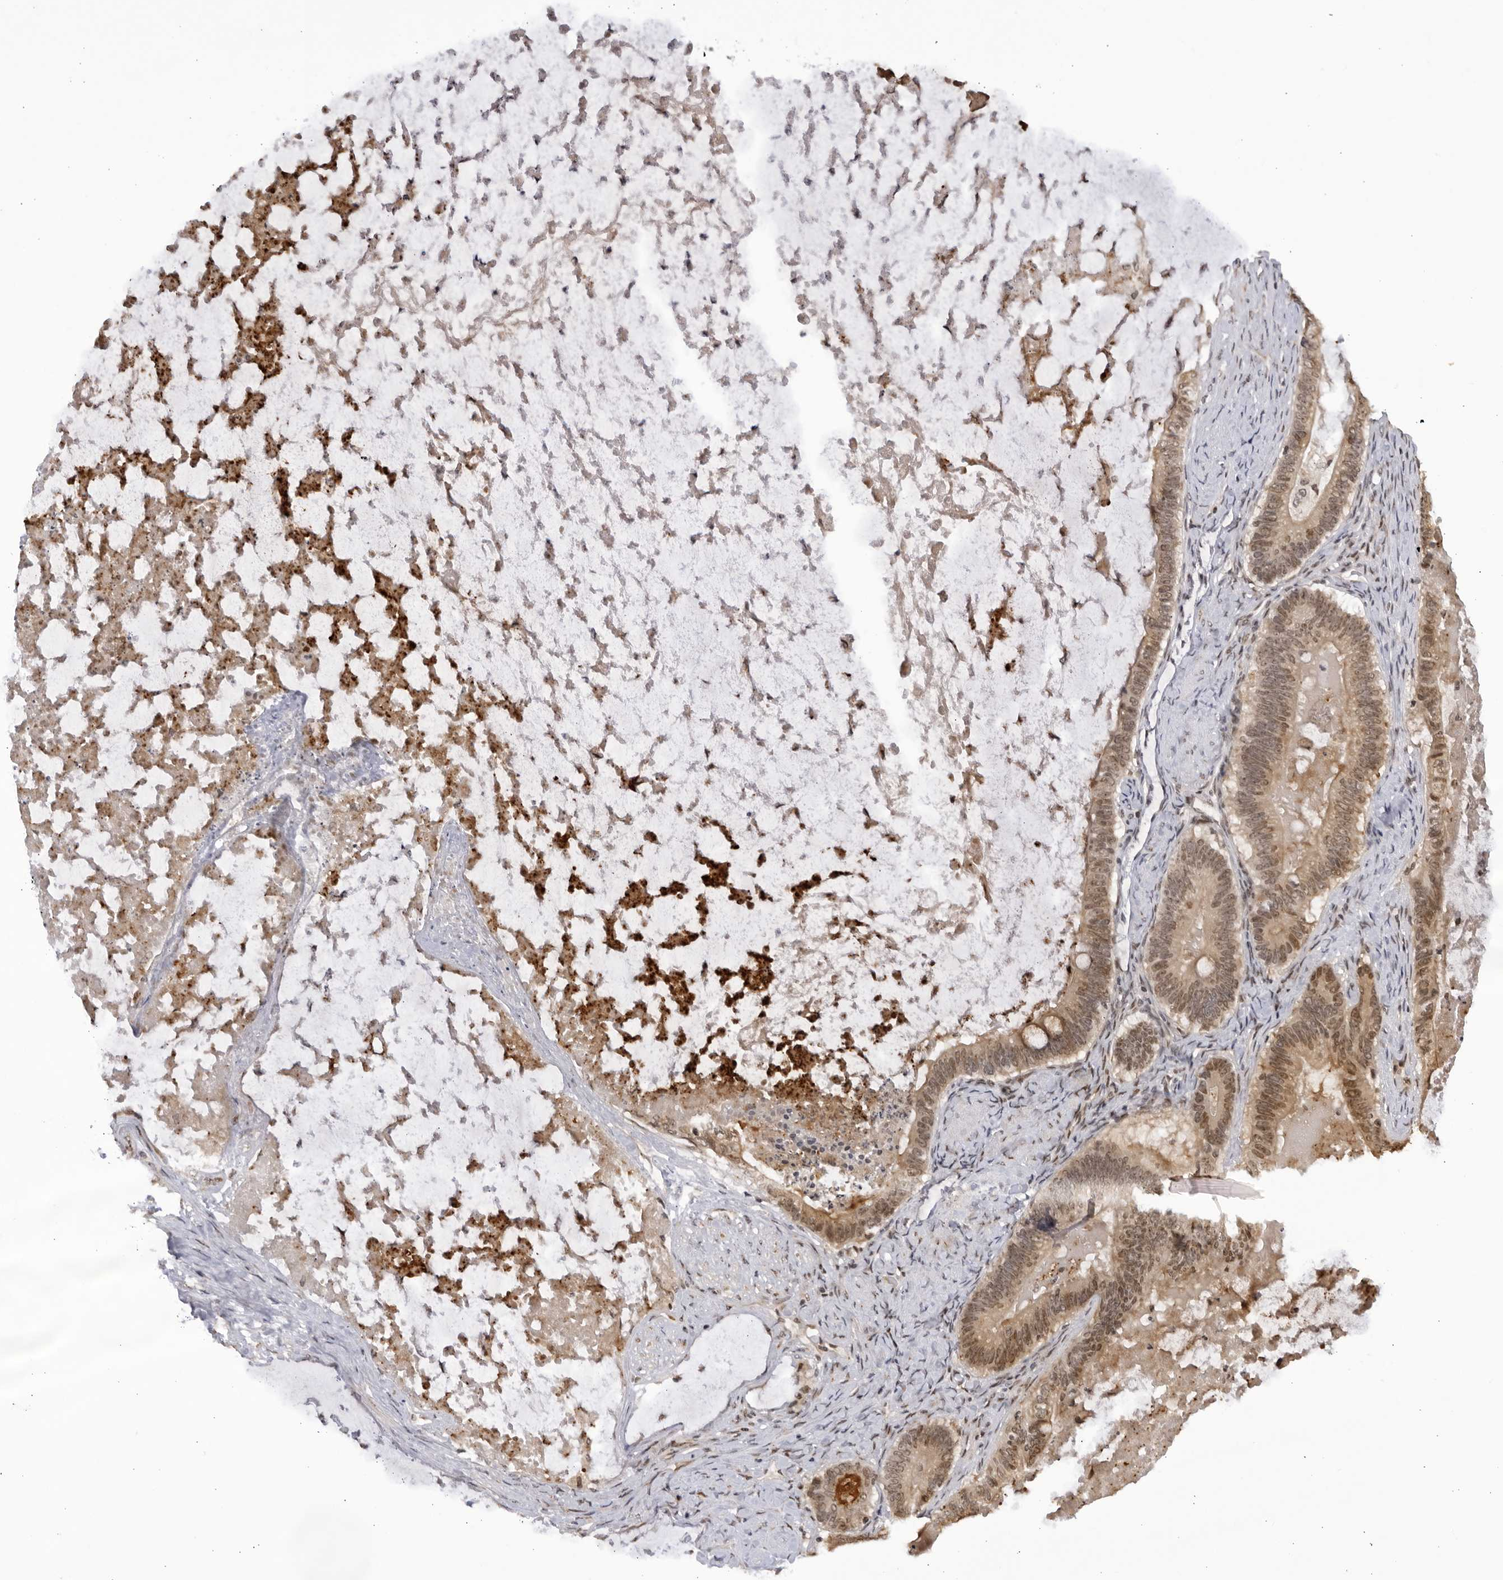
{"staining": {"intensity": "weak", "quantity": ">75%", "location": "cytoplasmic/membranous,nuclear"}, "tissue": "ovarian cancer", "cell_type": "Tumor cells", "image_type": "cancer", "snomed": [{"axis": "morphology", "description": "Cystadenocarcinoma, mucinous, NOS"}, {"axis": "topography", "description": "Ovary"}], "caption": "Immunohistochemical staining of mucinous cystadenocarcinoma (ovarian) demonstrates low levels of weak cytoplasmic/membranous and nuclear protein positivity in about >75% of tumor cells.", "gene": "RASGEF1C", "patient": {"sex": "female", "age": 61}}